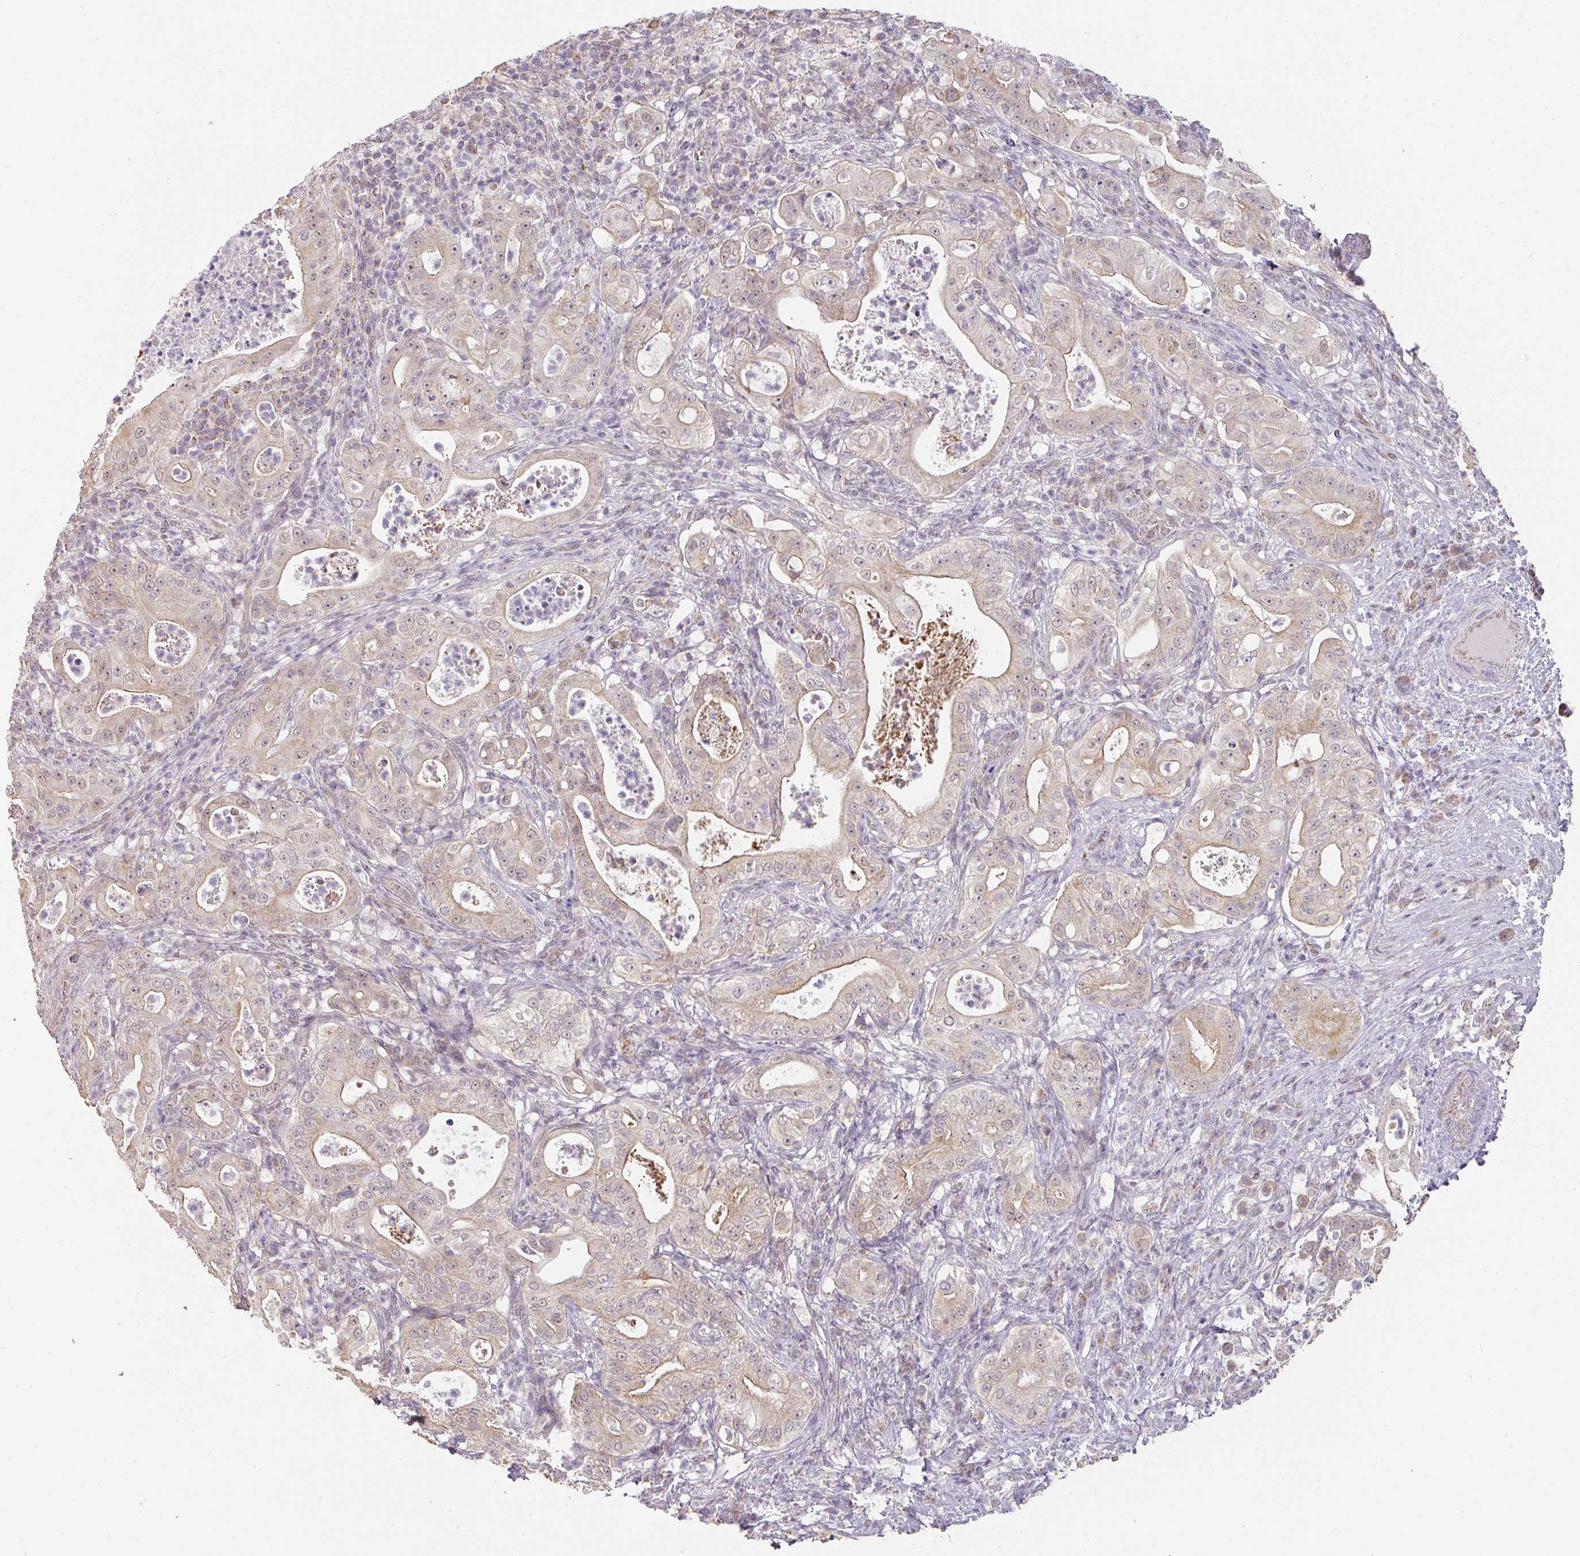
{"staining": {"intensity": "moderate", "quantity": "25%-75%", "location": "cytoplasmic/membranous,nuclear"}, "tissue": "pancreatic cancer", "cell_type": "Tumor cells", "image_type": "cancer", "snomed": [{"axis": "morphology", "description": "Adenocarcinoma, NOS"}, {"axis": "topography", "description": "Pancreas"}], "caption": "Protein staining of pancreatic cancer (adenocarcinoma) tissue shows moderate cytoplasmic/membranous and nuclear expression in approximately 25%-75% of tumor cells.", "gene": "MYOM2", "patient": {"sex": "male", "age": 71}}